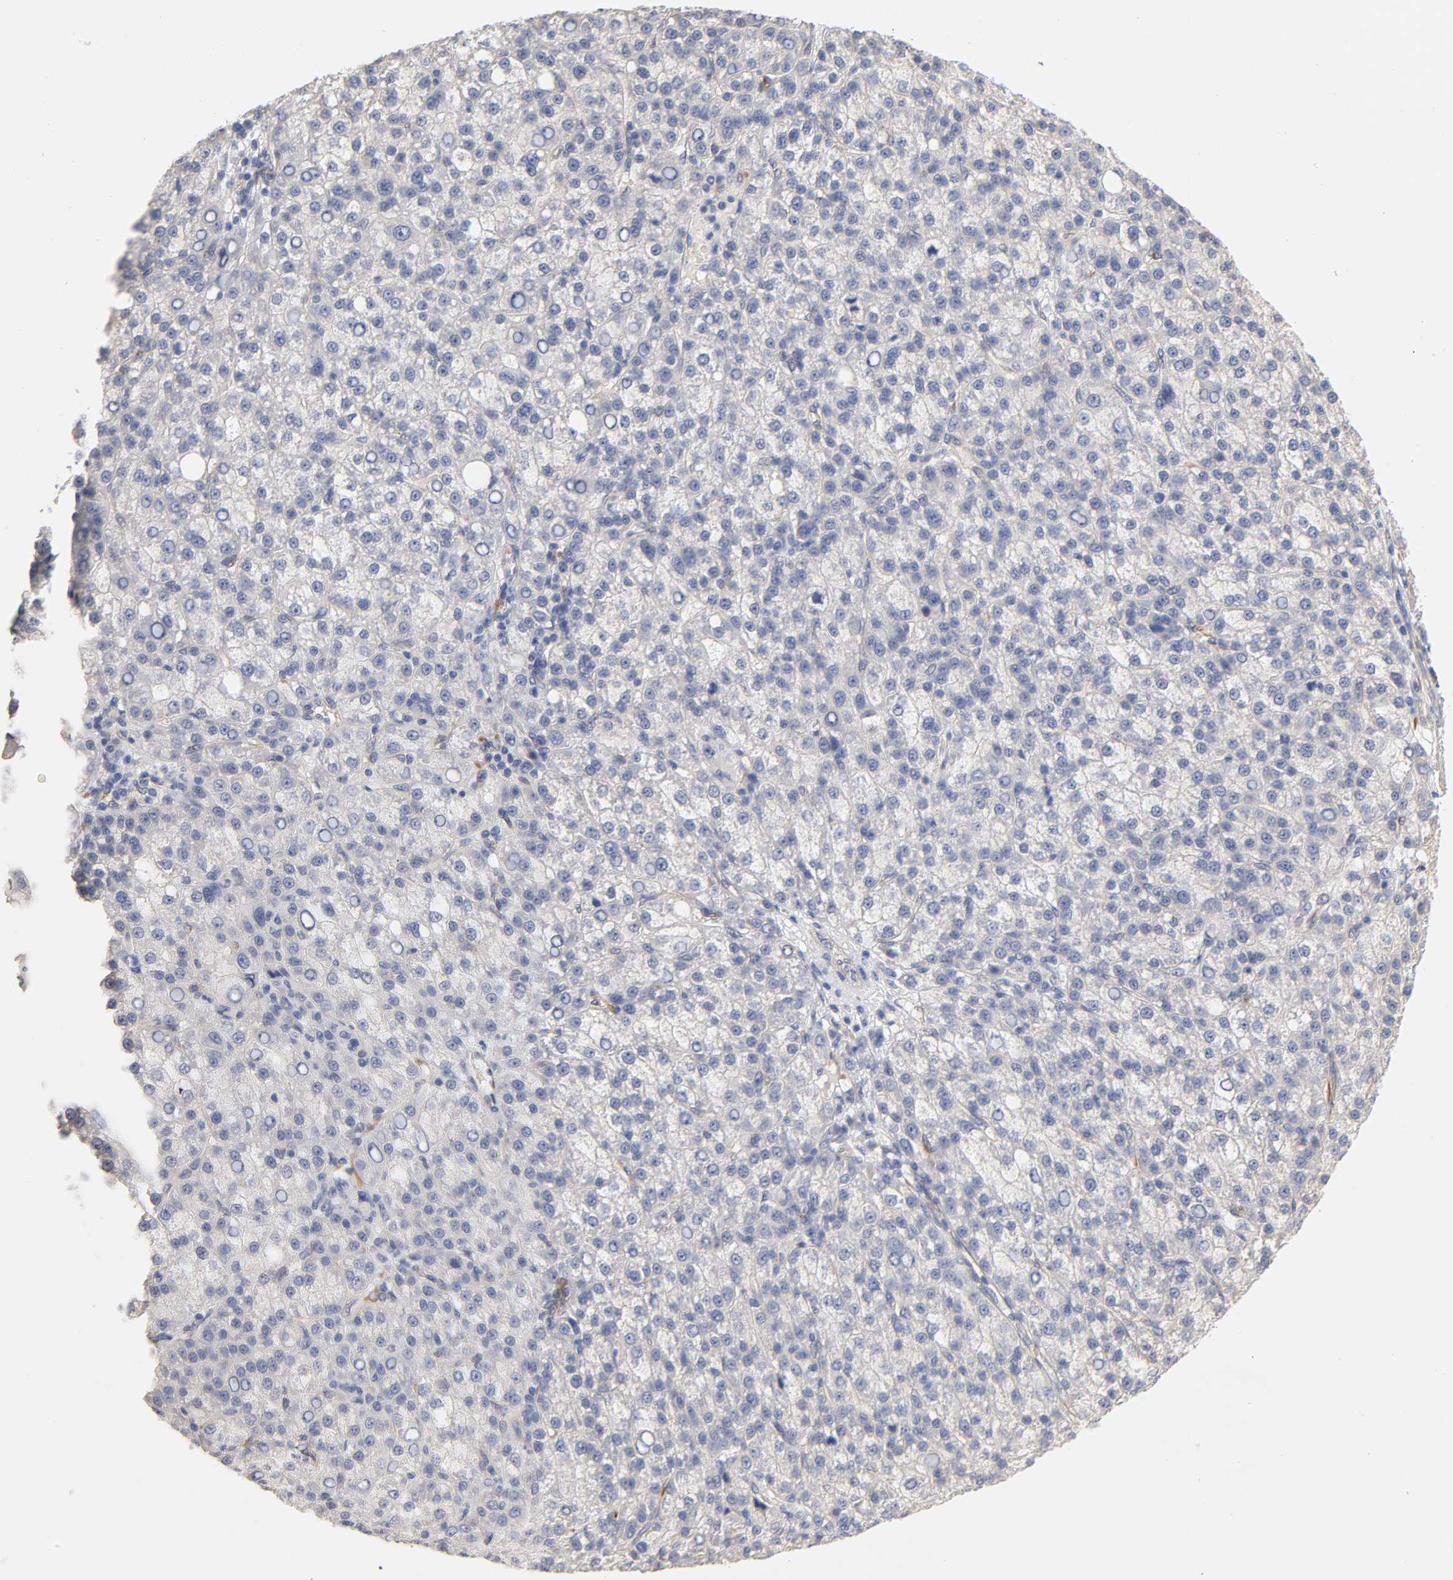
{"staining": {"intensity": "negative", "quantity": "none", "location": "none"}, "tissue": "liver cancer", "cell_type": "Tumor cells", "image_type": "cancer", "snomed": [{"axis": "morphology", "description": "Carcinoma, Hepatocellular, NOS"}, {"axis": "topography", "description": "Liver"}], "caption": "IHC micrograph of liver cancer (hepatocellular carcinoma) stained for a protein (brown), which shows no positivity in tumor cells. The staining was performed using DAB (3,3'-diaminobenzidine) to visualize the protein expression in brown, while the nuclei were stained in blue with hematoxylin (Magnification: 20x).", "gene": "LAMB1", "patient": {"sex": "female", "age": 58}}